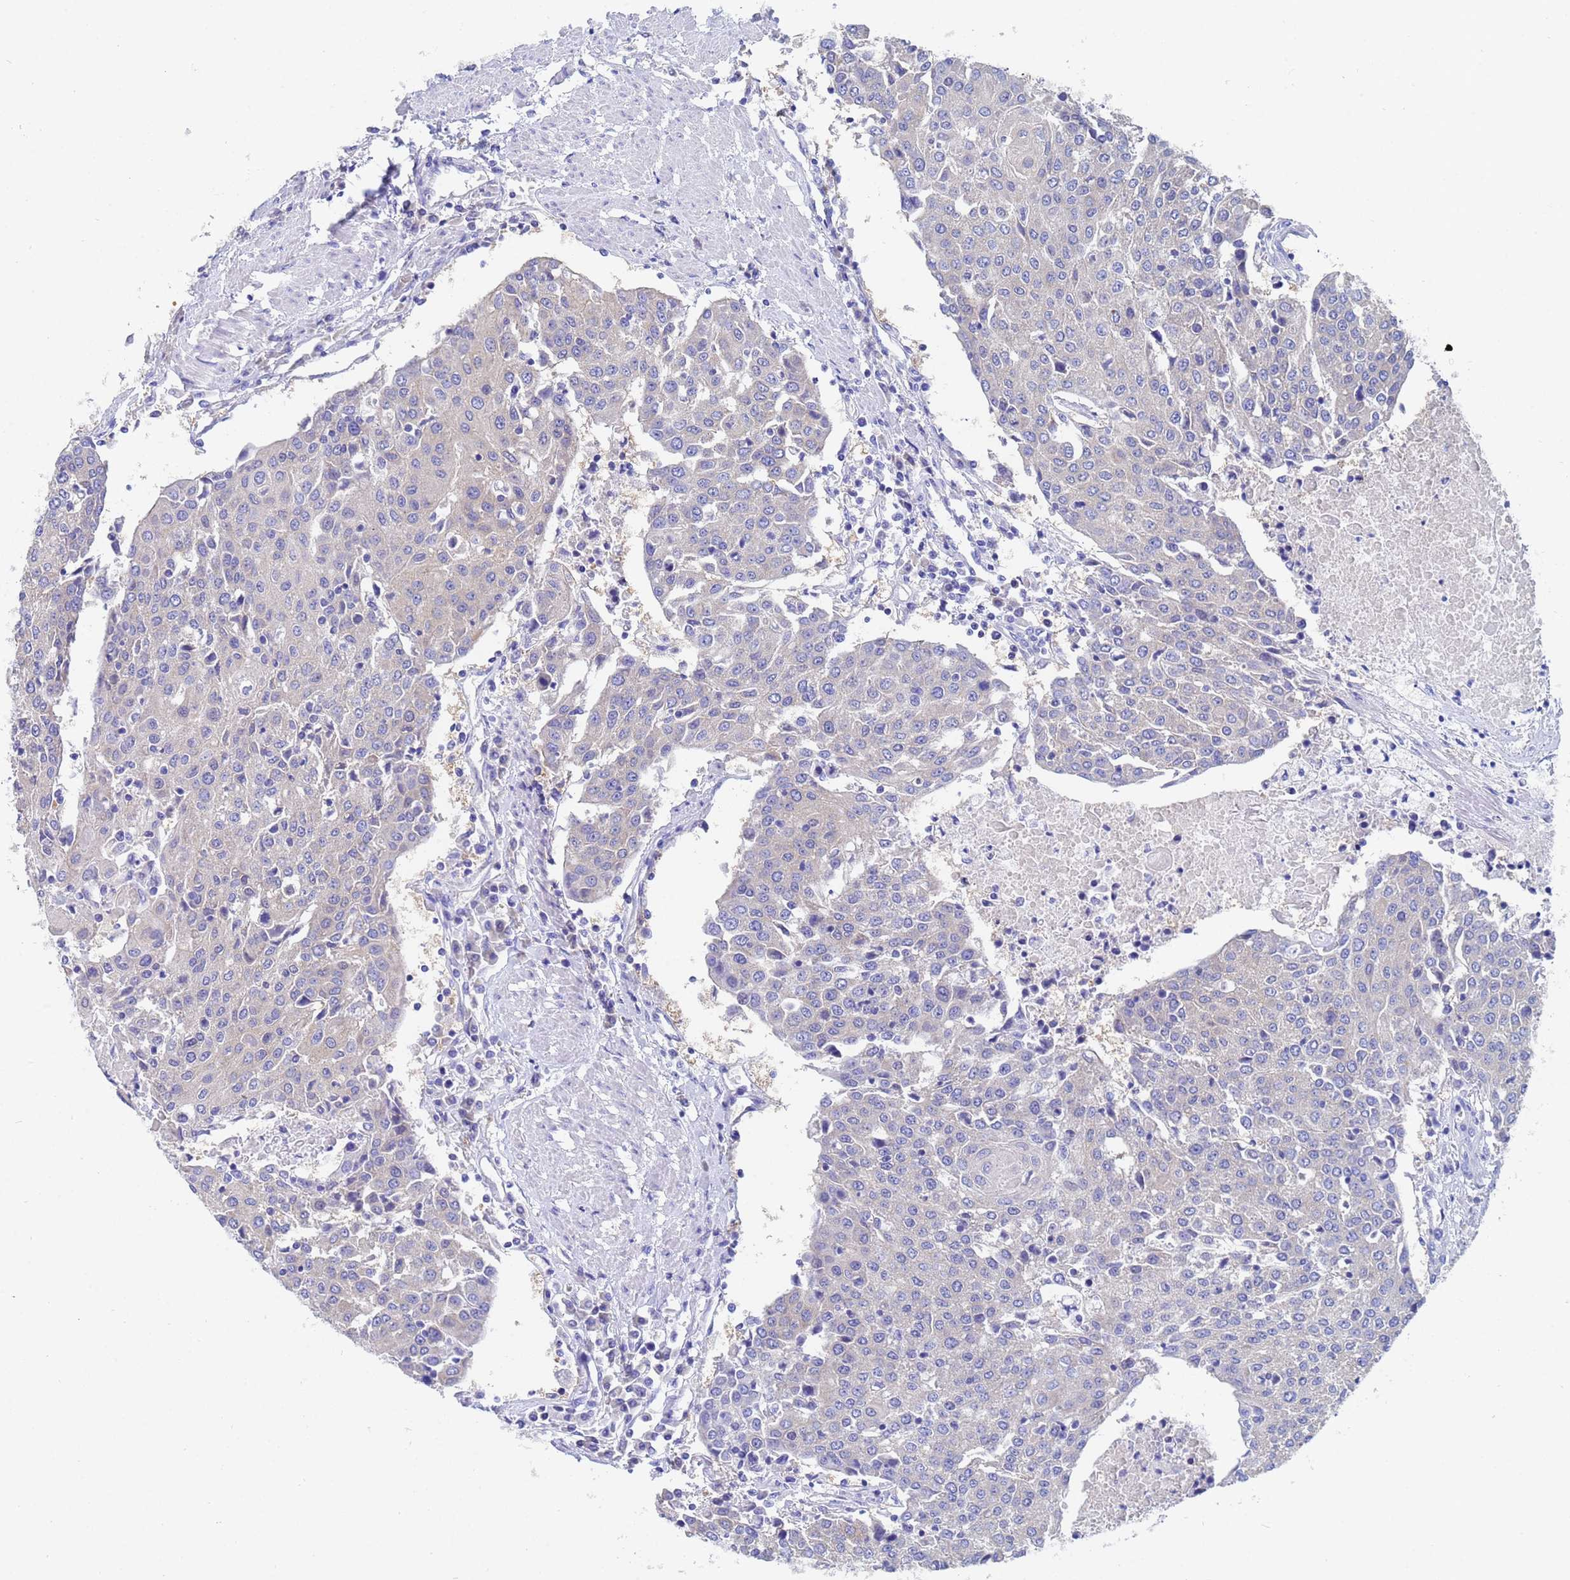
{"staining": {"intensity": "negative", "quantity": "none", "location": "none"}, "tissue": "urothelial cancer", "cell_type": "Tumor cells", "image_type": "cancer", "snomed": [{"axis": "morphology", "description": "Urothelial carcinoma, High grade"}, {"axis": "topography", "description": "Urinary bladder"}], "caption": "Photomicrograph shows no significant protein positivity in tumor cells of urothelial cancer. (DAB immunohistochemistry visualized using brightfield microscopy, high magnification).", "gene": "UBE2O", "patient": {"sex": "female", "age": 85}}